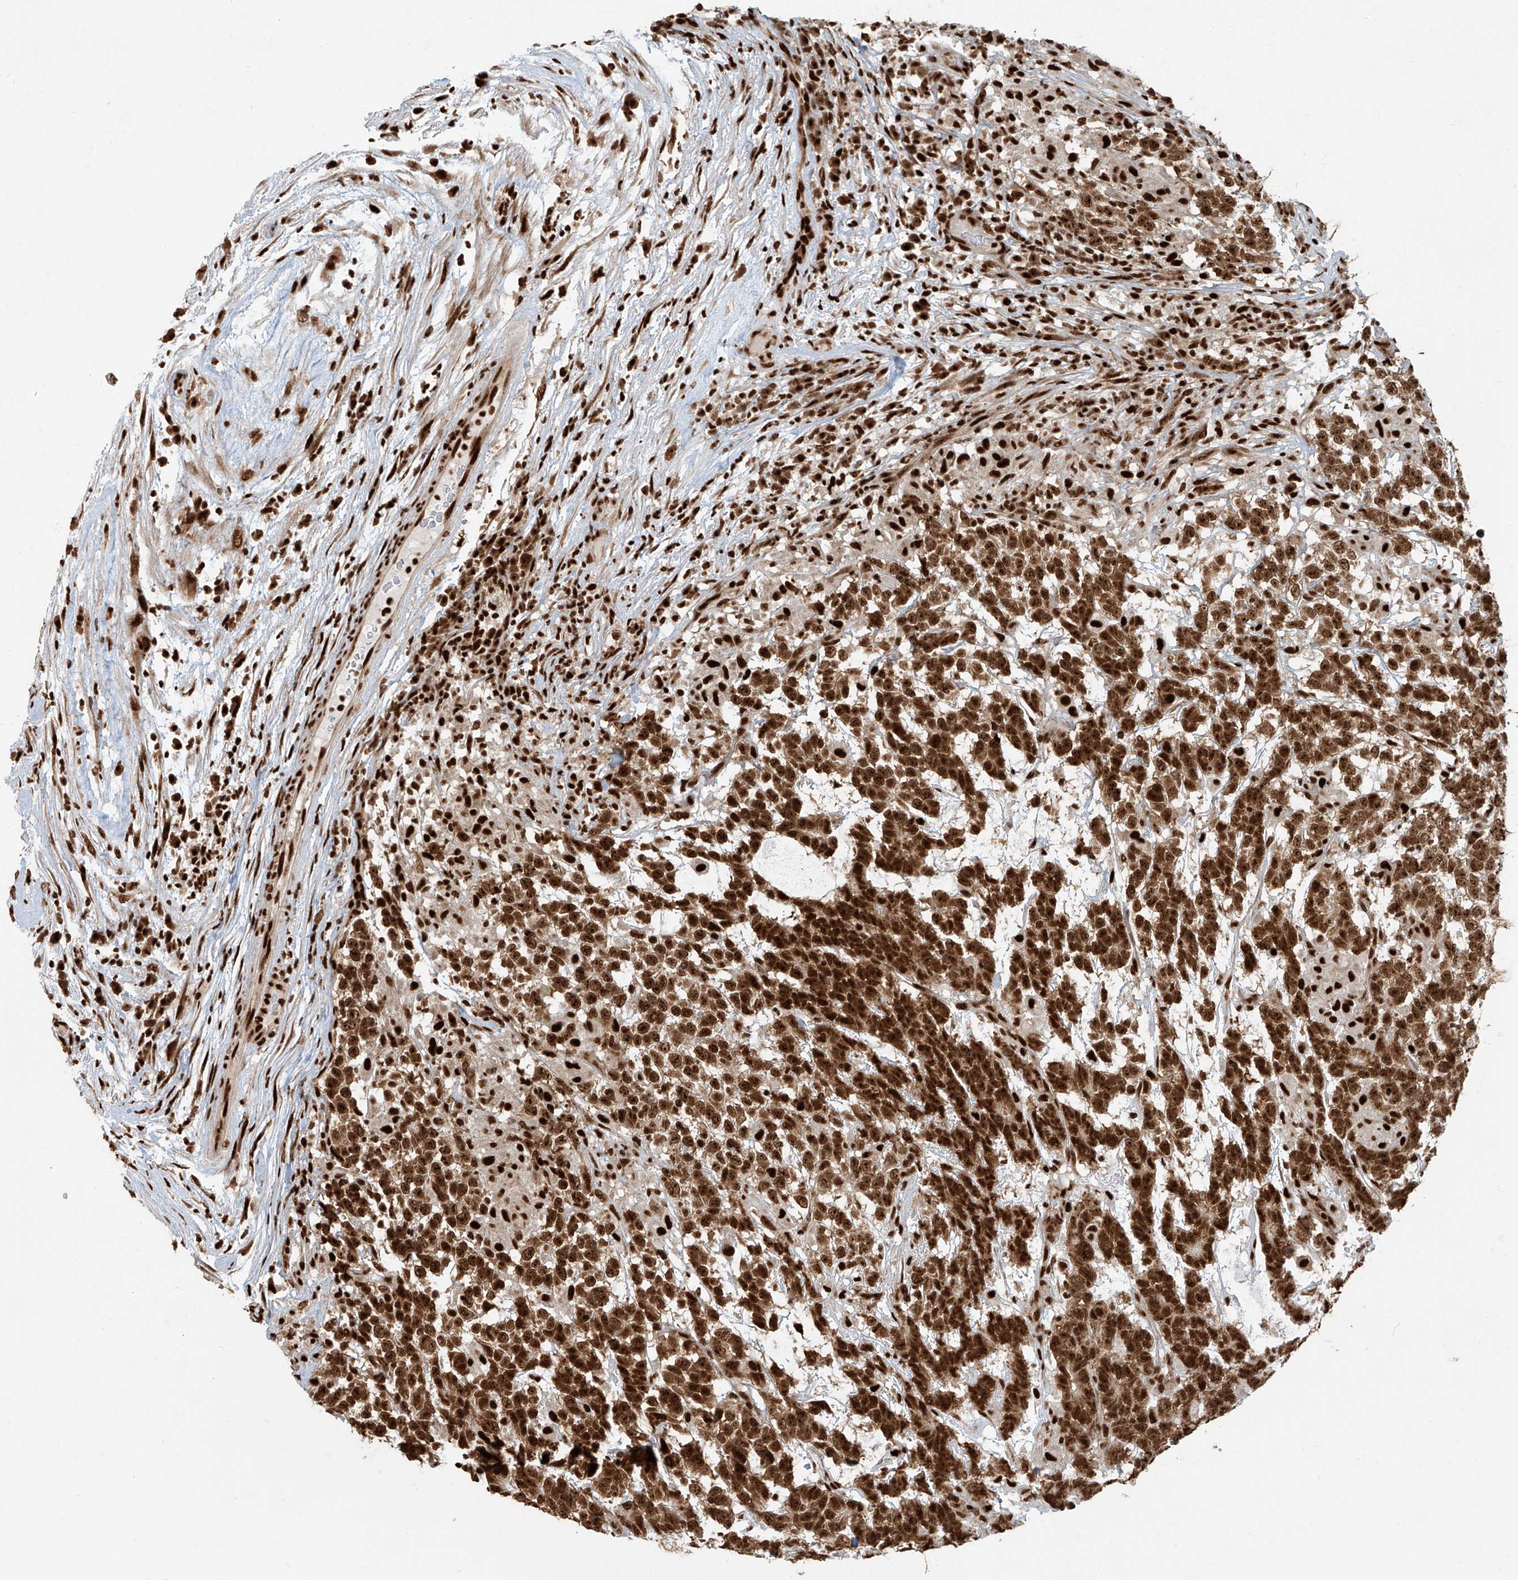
{"staining": {"intensity": "strong", "quantity": ">75%", "location": "cytoplasmic/membranous,nuclear"}, "tissue": "testis cancer", "cell_type": "Tumor cells", "image_type": "cancer", "snomed": [{"axis": "morphology", "description": "Carcinoma, Embryonal, NOS"}, {"axis": "topography", "description": "Testis"}], "caption": "Strong cytoplasmic/membranous and nuclear positivity is appreciated in approximately >75% of tumor cells in testis embryonal carcinoma. (brown staining indicates protein expression, while blue staining denotes nuclei).", "gene": "FAM193B", "patient": {"sex": "male", "age": 26}}